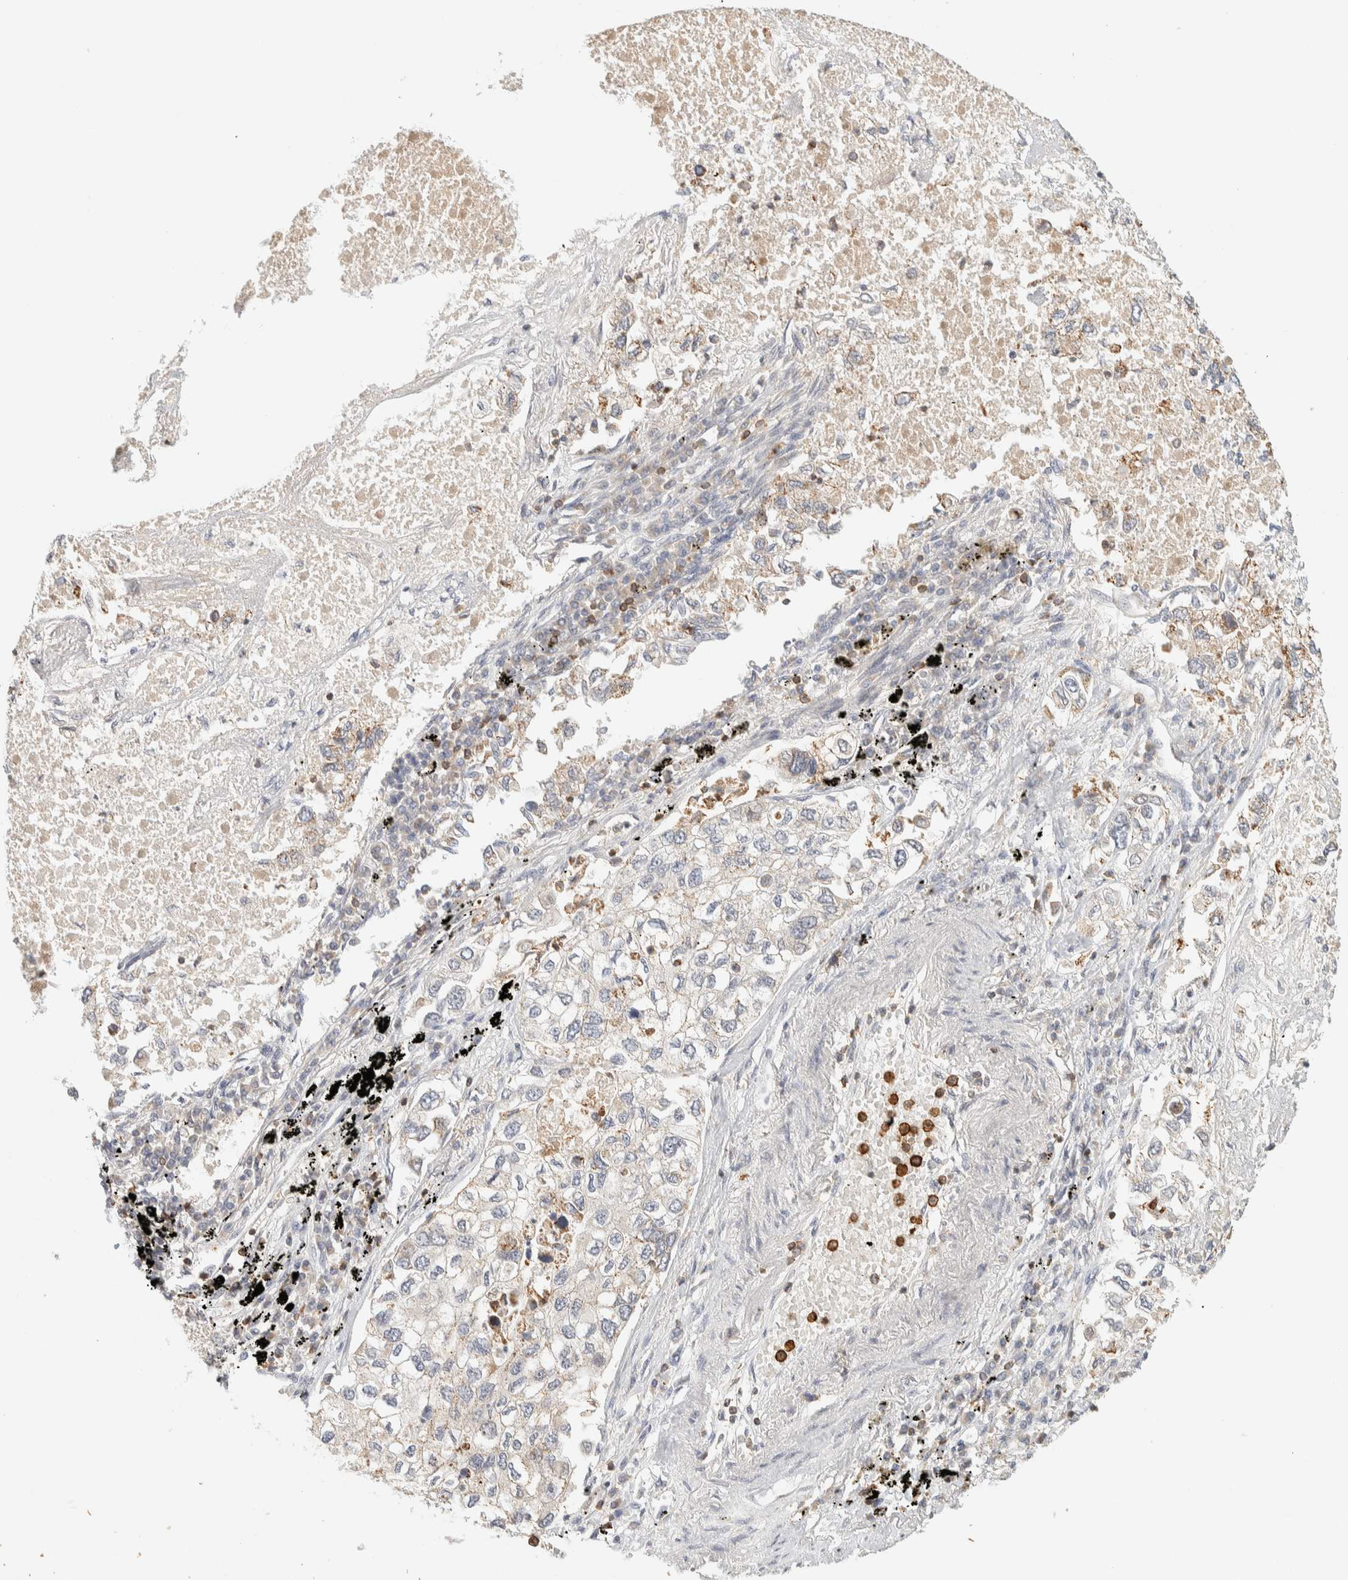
{"staining": {"intensity": "weak", "quantity": "<25%", "location": "cytoplasmic/membranous"}, "tissue": "lung cancer", "cell_type": "Tumor cells", "image_type": "cancer", "snomed": [{"axis": "morphology", "description": "Inflammation, NOS"}, {"axis": "morphology", "description": "Adenocarcinoma, NOS"}, {"axis": "topography", "description": "Lung"}], "caption": "Tumor cells show no significant protein expression in lung cancer (adenocarcinoma).", "gene": "RUNDC1", "patient": {"sex": "male", "age": 63}}